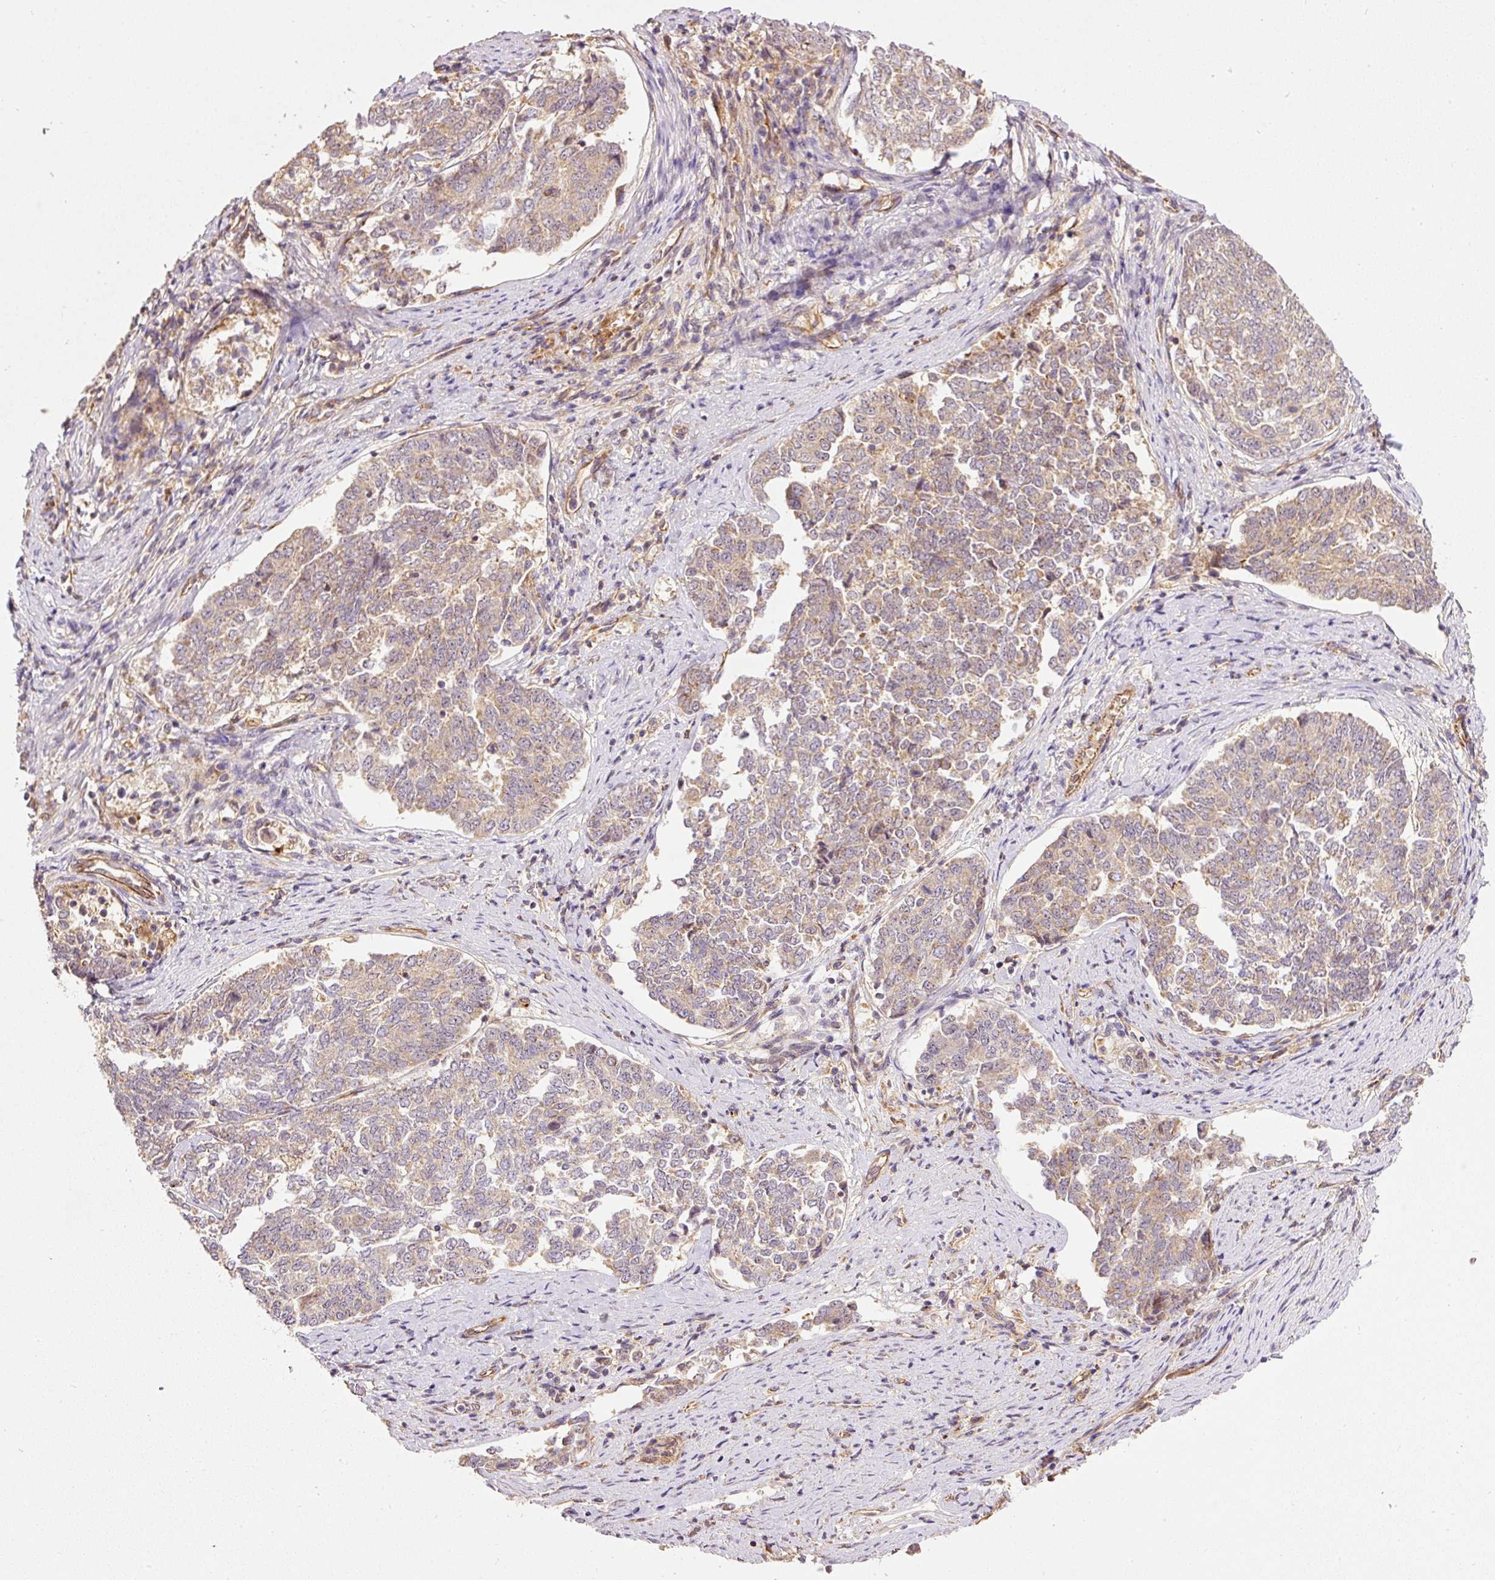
{"staining": {"intensity": "weak", "quantity": "25%-75%", "location": "cytoplasmic/membranous"}, "tissue": "endometrial cancer", "cell_type": "Tumor cells", "image_type": "cancer", "snomed": [{"axis": "morphology", "description": "Adenocarcinoma, NOS"}, {"axis": "topography", "description": "Endometrium"}], "caption": "Protein staining of endometrial cancer (adenocarcinoma) tissue exhibits weak cytoplasmic/membranous positivity in approximately 25%-75% of tumor cells.", "gene": "PCK2", "patient": {"sex": "female", "age": 80}}